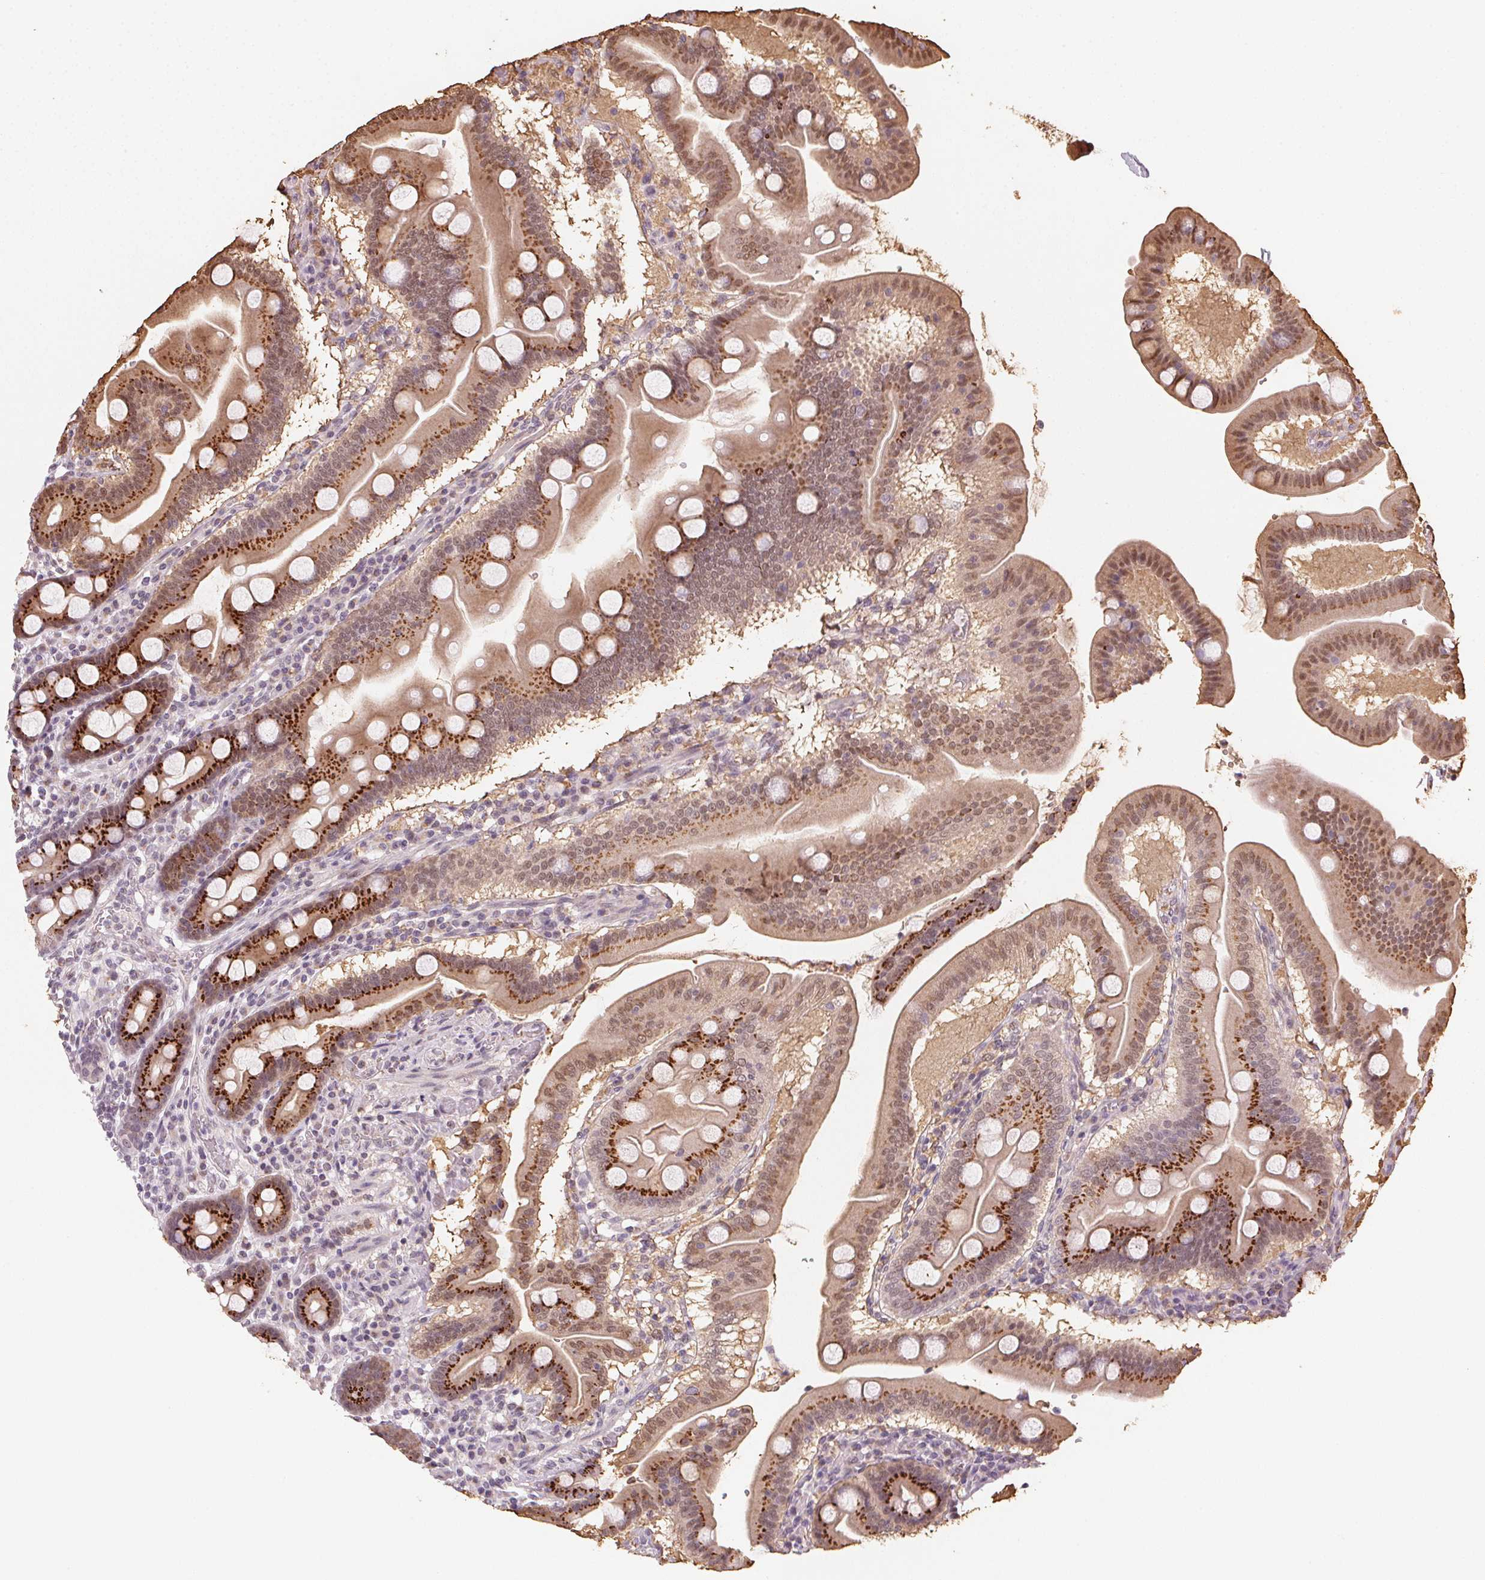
{"staining": {"intensity": "strong", "quantity": ">75%", "location": "cytoplasmic/membranous"}, "tissue": "duodenum", "cell_type": "Glandular cells", "image_type": "normal", "snomed": [{"axis": "morphology", "description": "Normal tissue, NOS"}, {"axis": "topography", "description": "Pancreas"}, {"axis": "topography", "description": "Duodenum"}], "caption": "Strong cytoplasmic/membranous positivity is appreciated in about >75% of glandular cells in benign duodenum.", "gene": "RAB22A", "patient": {"sex": "male", "age": 59}}